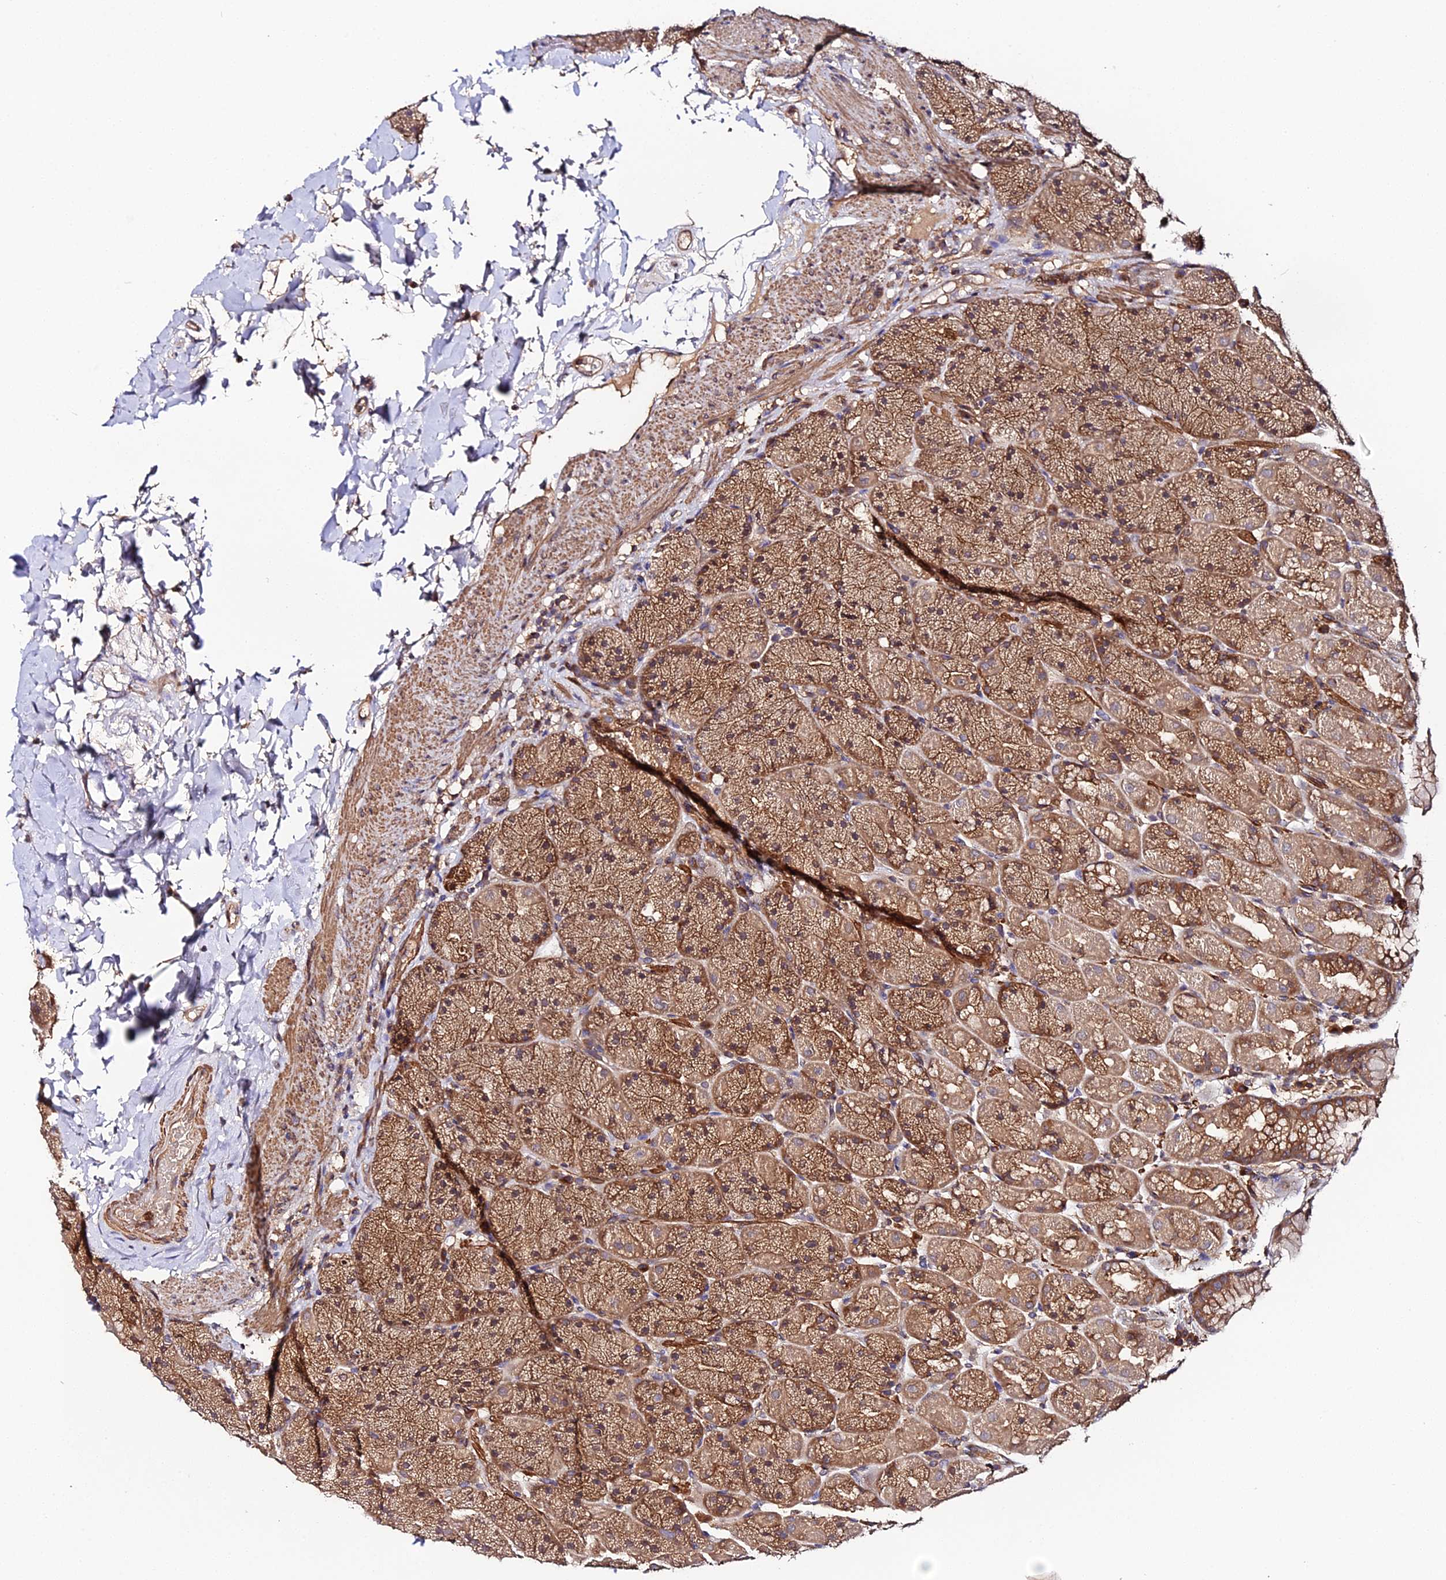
{"staining": {"intensity": "strong", "quantity": ">75%", "location": "cytoplasmic/membranous"}, "tissue": "stomach", "cell_type": "Glandular cells", "image_type": "normal", "snomed": [{"axis": "morphology", "description": "Normal tissue, NOS"}, {"axis": "topography", "description": "Stomach, upper"}, {"axis": "topography", "description": "Stomach, lower"}], "caption": "Stomach stained for a protein reveals strong cytoplasmic/membranous positivity in glandular cells. (Brightfield microscopy of DAB IHC at high magnification).", "gene": "TRIM26", "patient": {"sex": "male", "age": 67}}